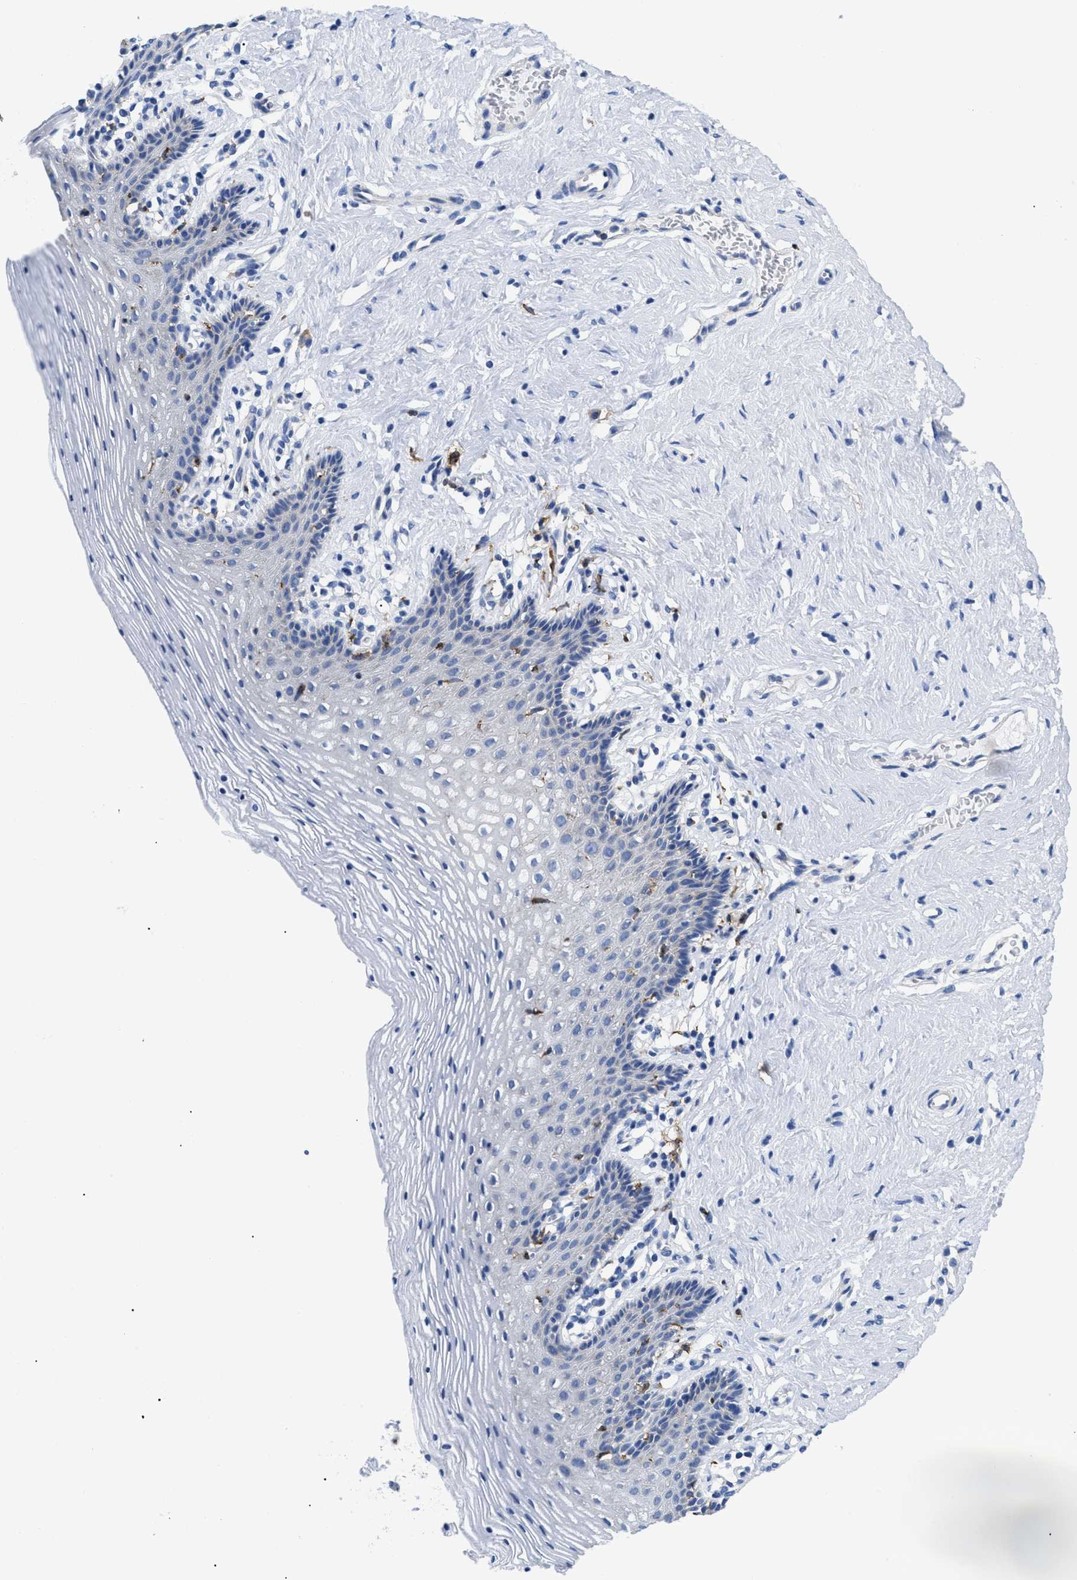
{"staining": {"intensity": "negative", "quantity": "none", "location": "none"}, "tissue": "vagina", "cell_type": "Squamous epithelial cells", "image_type": "normal", "snomed": [{"axis": "morphology", "description": "Normal tissue, NOS"}, {"axis": "topography", "description": "Vagina"}], "caption": "The image reveals no significant staining in squamous epithelial cells of vagina. Brightfield microscopy of IHC stained with DAB (3,3'-diaminobenzidine) (brown) and hematoxylin (blue), captured at high magnification.", "gene": "HLA", "patient": {"sex": "female", "age": 32}}